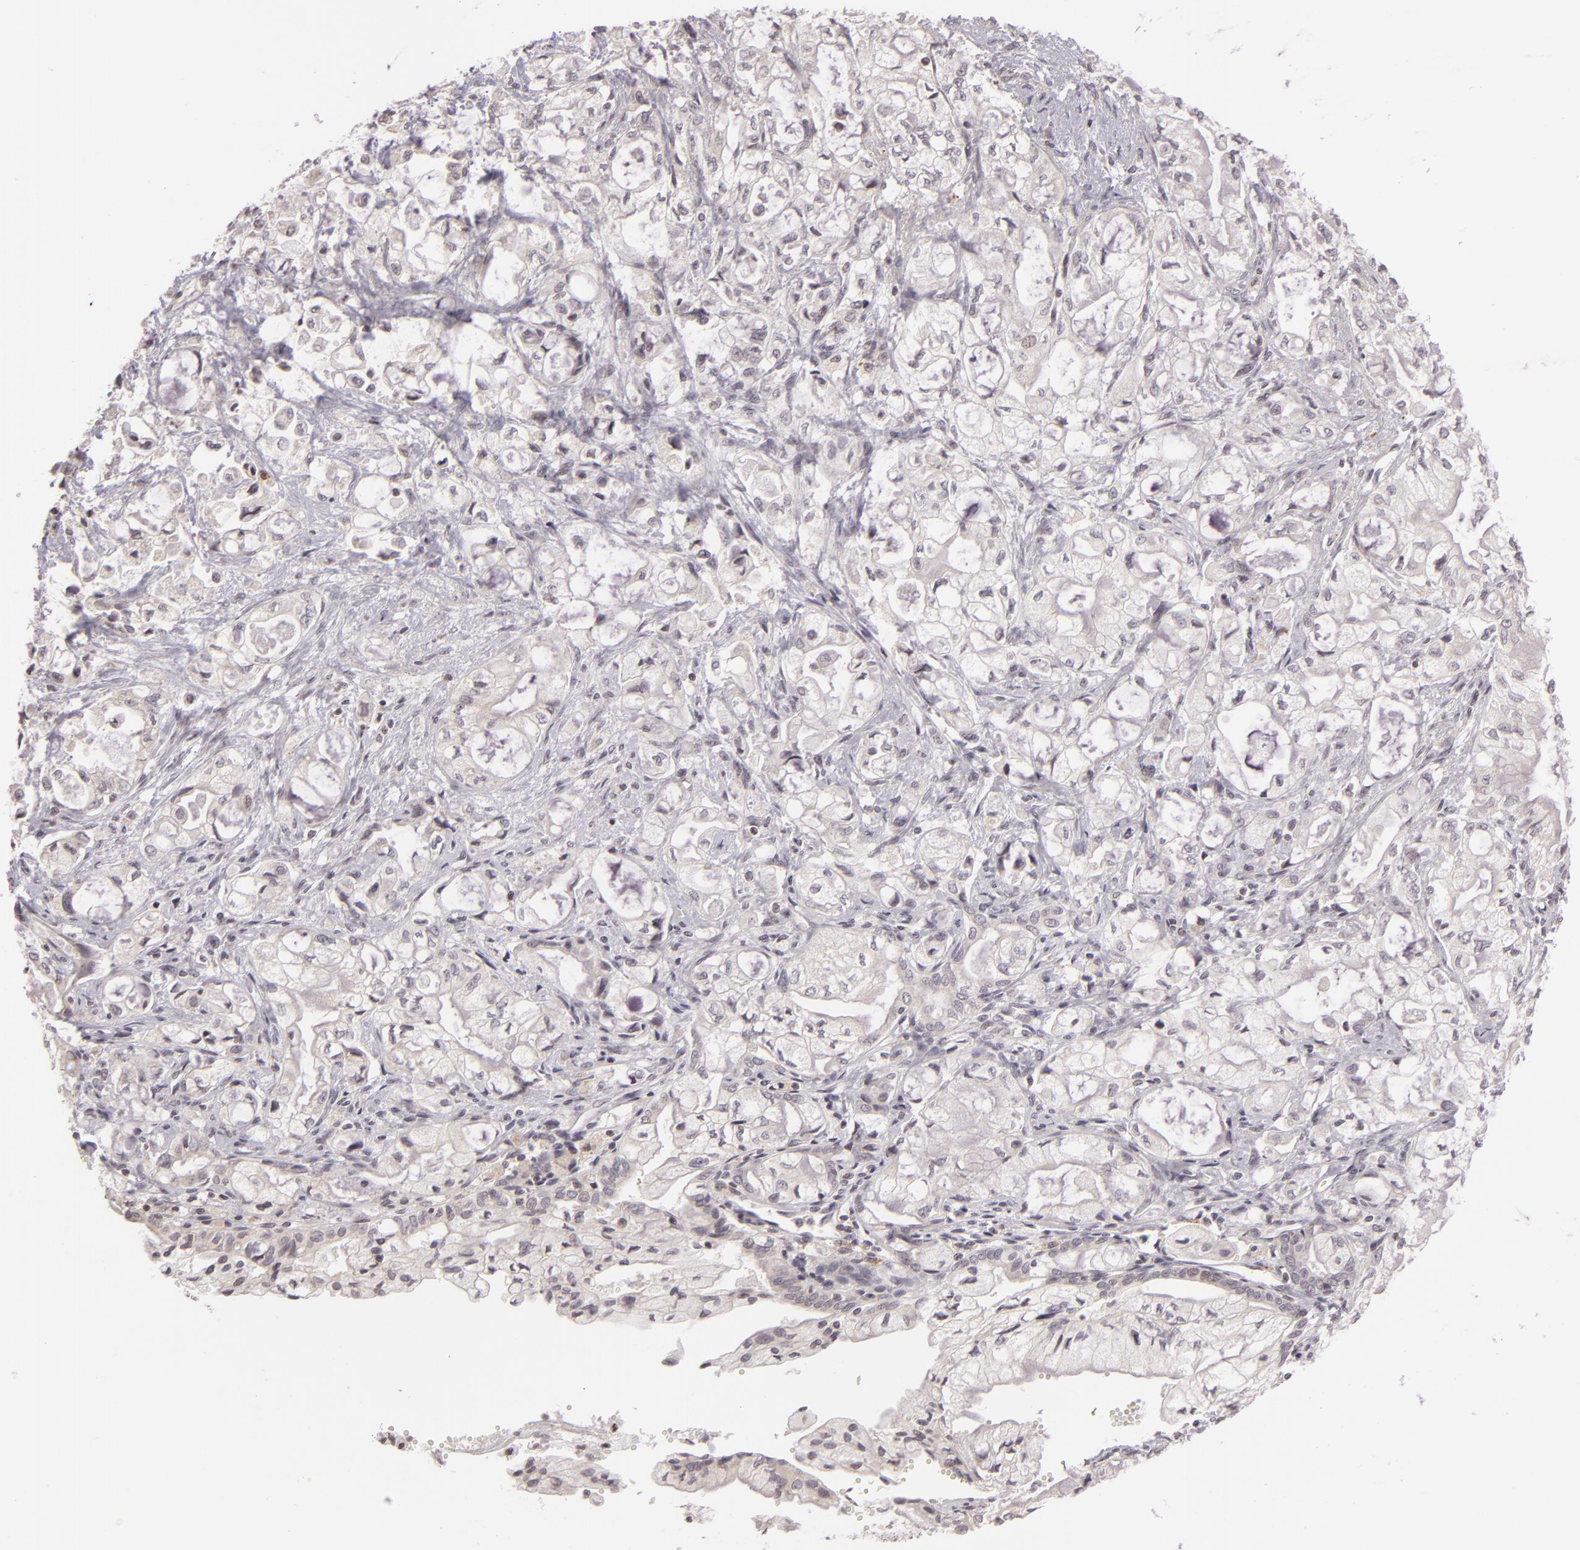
{"staining": {"intensity": "negative", "quantity": "none", "location": "none"}, "tissue": "pancreatic cancer", "cell_type": "Tumor cells", "image_type": "cancer", "snomed": [{"axis": "morphology", "description": "Adenocarcinoma, NOS"}, {"axis": "topography", "description": "Pancreas"}], "caption": "High magnification brightfield microscopy of pancreatic cancer stained with DAB (brown) and counterstained with hematoxylin (blue): tumor cells show no significant staining. Brightfield microscopy of immunohistochemistry (IHC) stained with DAB (3,3'-diaminobenzidine) (brown) and hematoxylin (blue), captured at high magnification.", "gene": "AKAP6", "patient": {"sex": "male", "age": 79}}